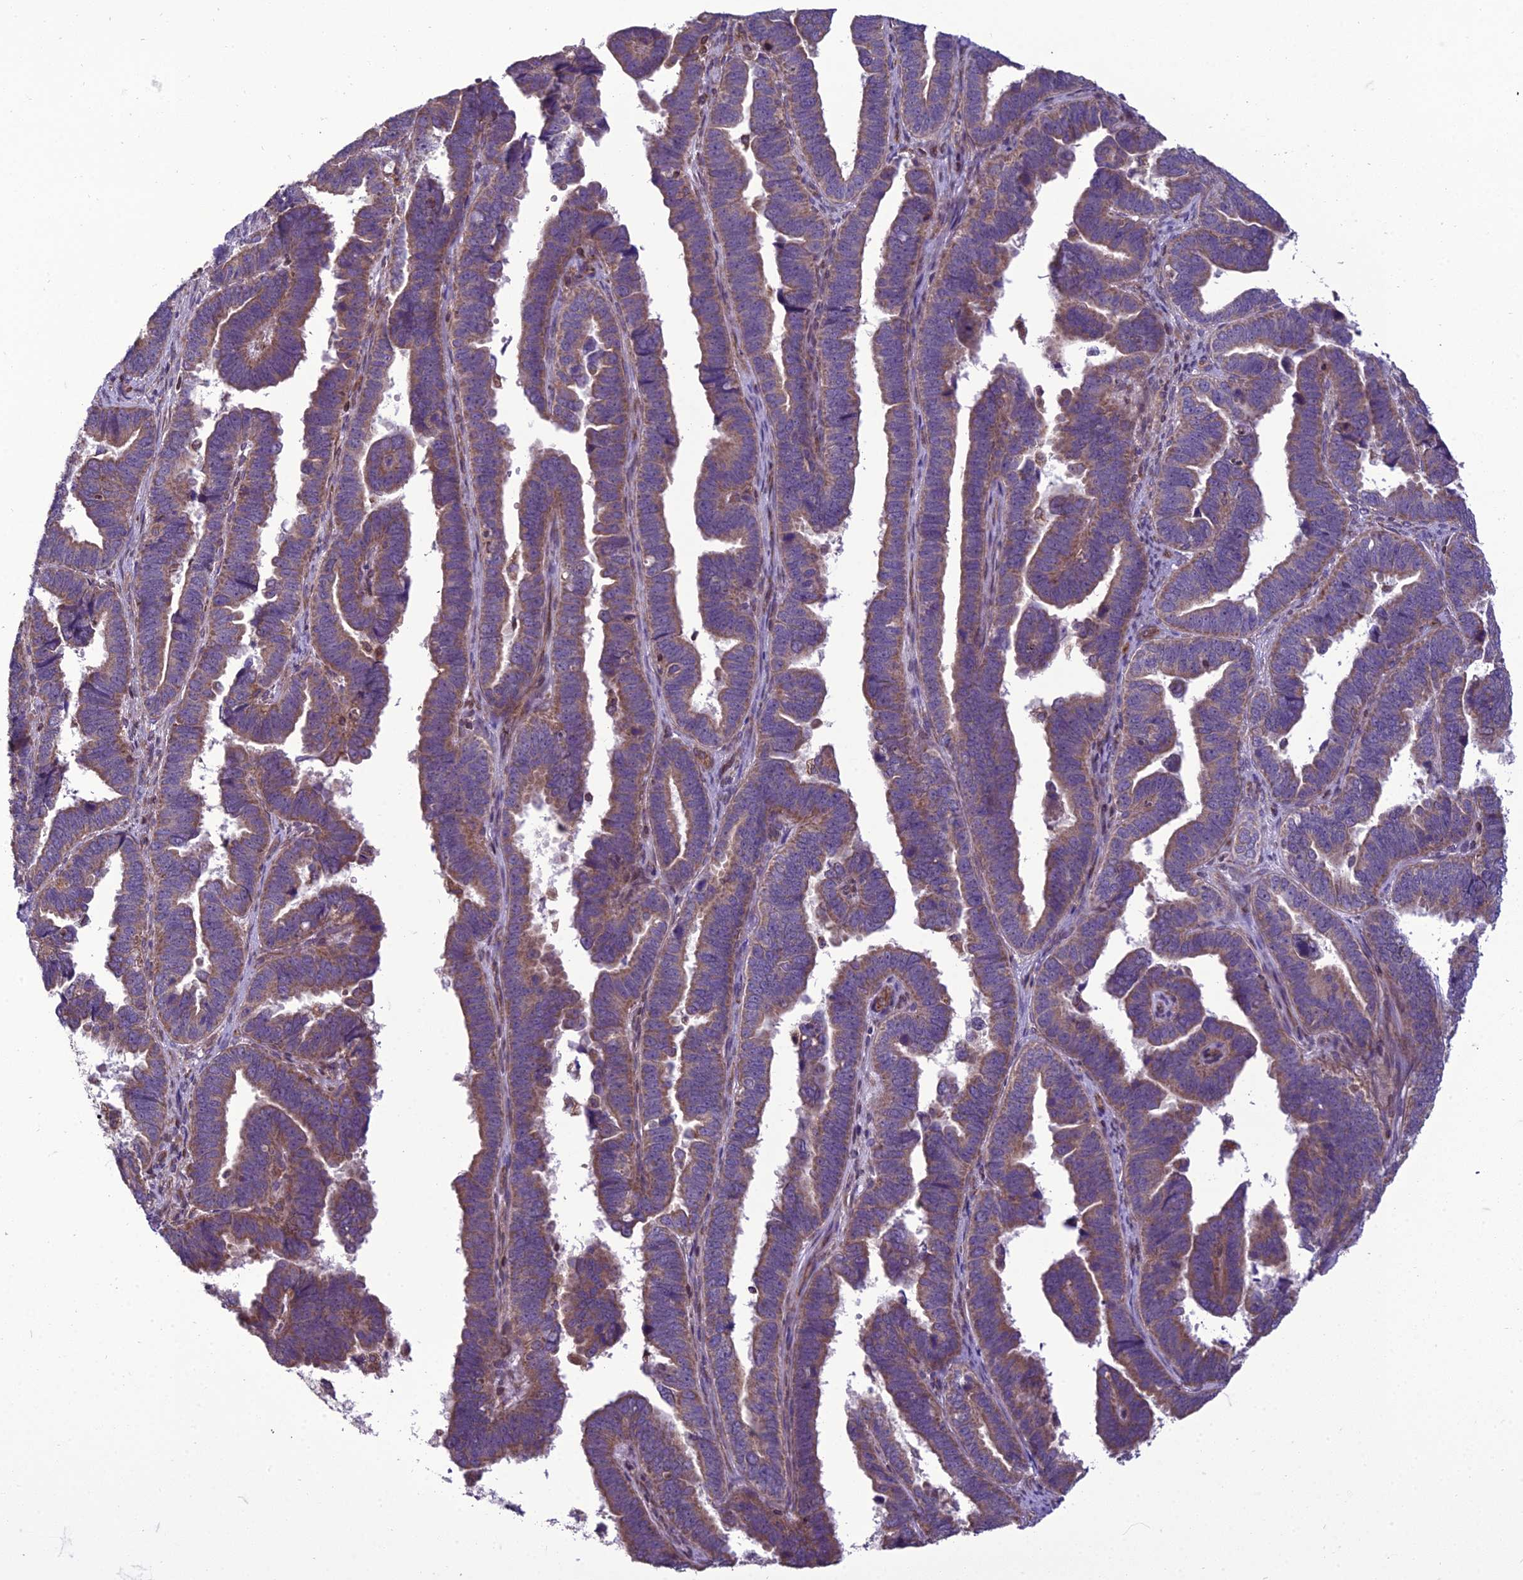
{"staining": {"intensity": "moderate", "quantity": ">75%", "location": "cytoplasmic/membranous"}, "tissue": "endometrial cancer", "cell_type": "Tumor cells", "image_type": "cancer", "snomed": [{"axis": "morphology", "description": "Adenocarcinoma, NOS"}, {"axis": "topography", "description": "Endometrium"}], "caption": "Protein staining reveals moderate cytoplasmic/membranous expression in approximately >75% of tumor cells in endometrial cancer (adenocarcinoma).", "gene": "GIMAP1", "patient": {"sex": "female", "age": 75}}